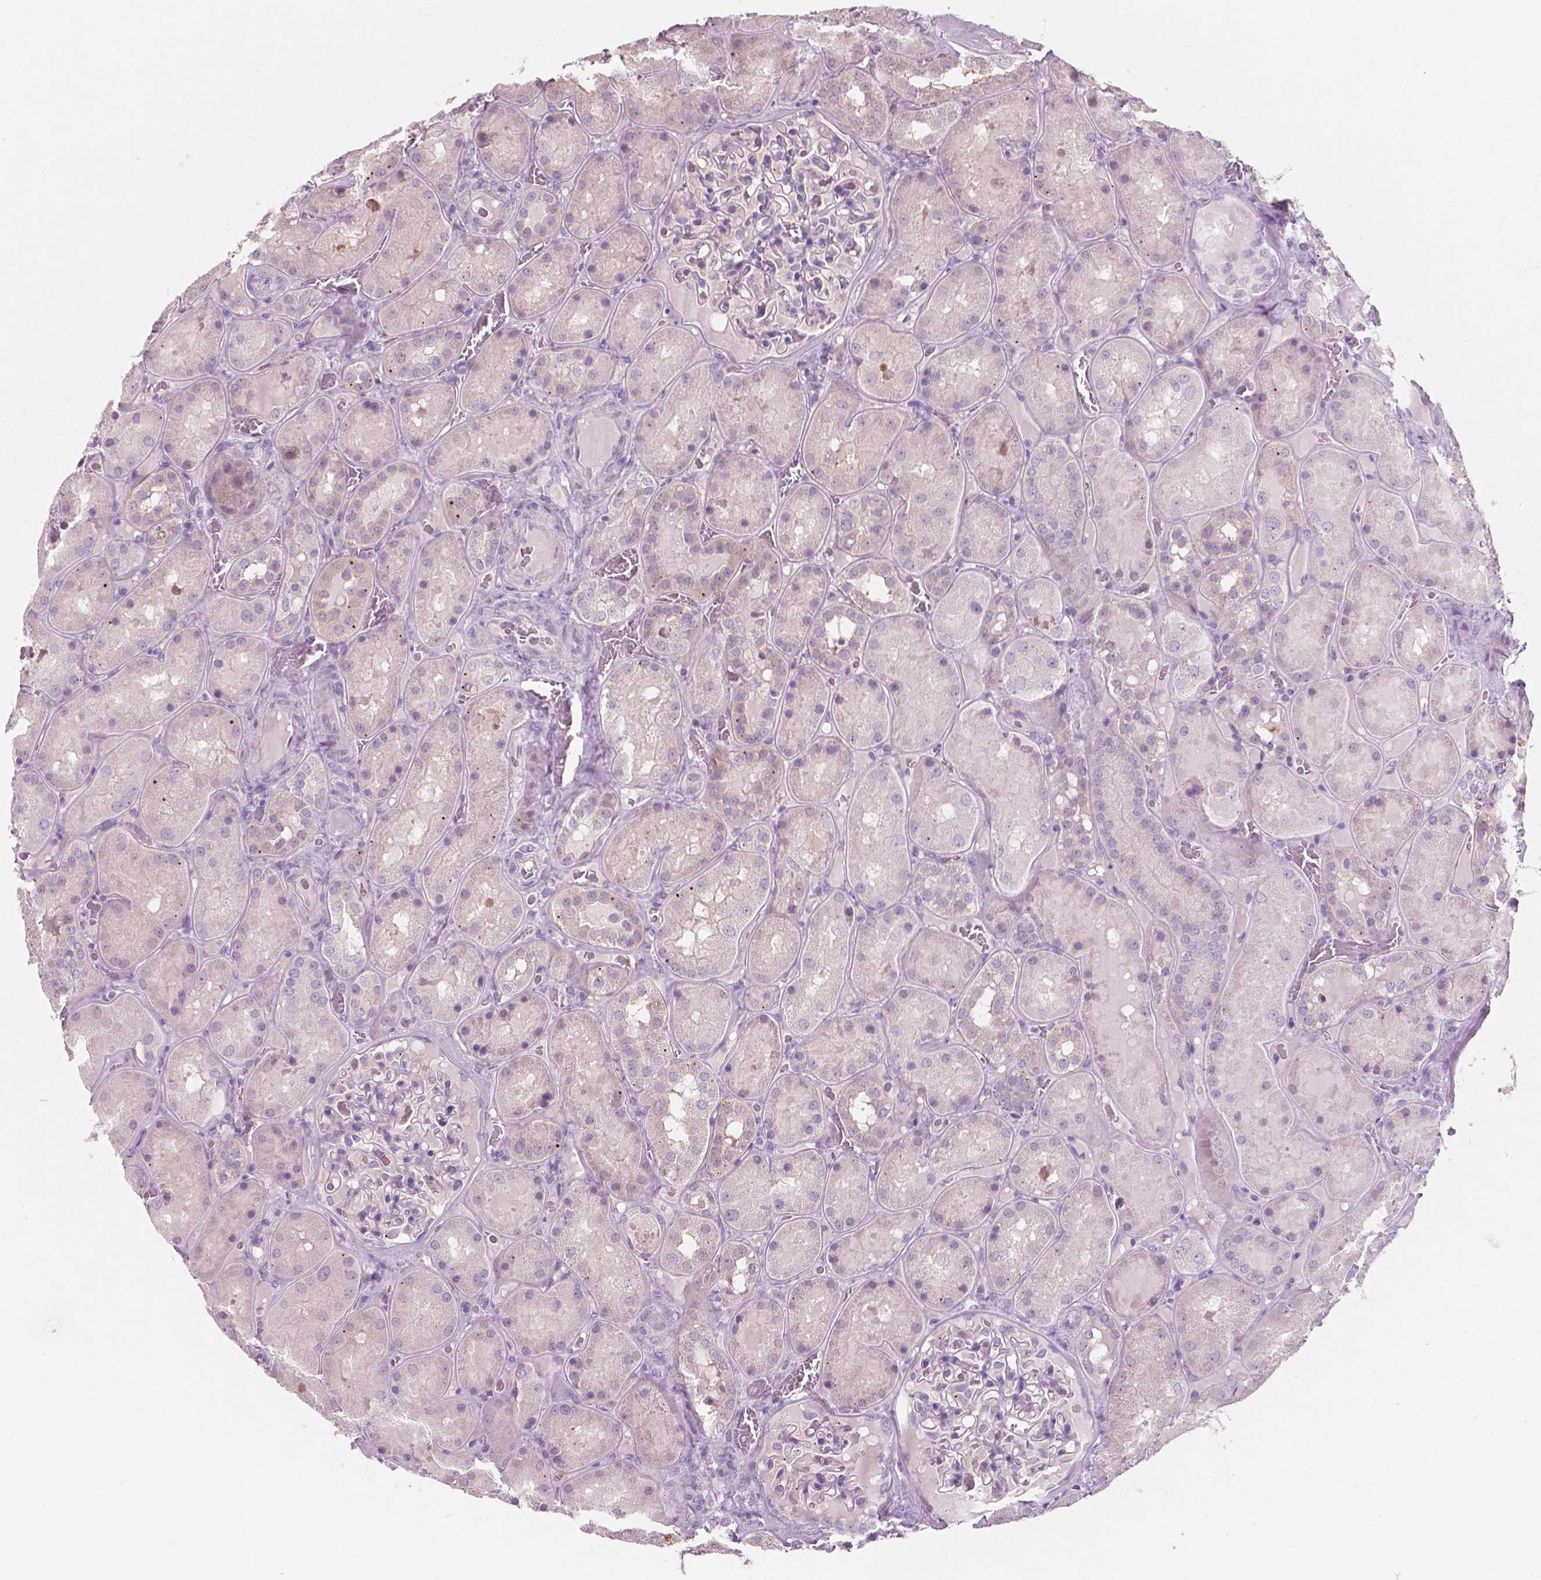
{"staining": {"intensity": "negative", "quantity": "none", "location": "none"}, "tissue": "kidney", "cell_type": "Cells in glomeruli", "image_type": "normal", "snomed": [{"axis": "morphology", "description": "Normal tissue, NOS"}, {"axis": "topography", "description": "Kidney"}], "caption": "Immunohistochemistry of benign human kidney exhibits no staining in cells in glomeruli. Brightfield microscopy of IHC stained with DAB (3,3'-diaminobenzidine) (brown) and hematoxylin (blue), captured at high magnification.", "gene": "AWAT1", "patient": {"sex": "male", "age": 73}}